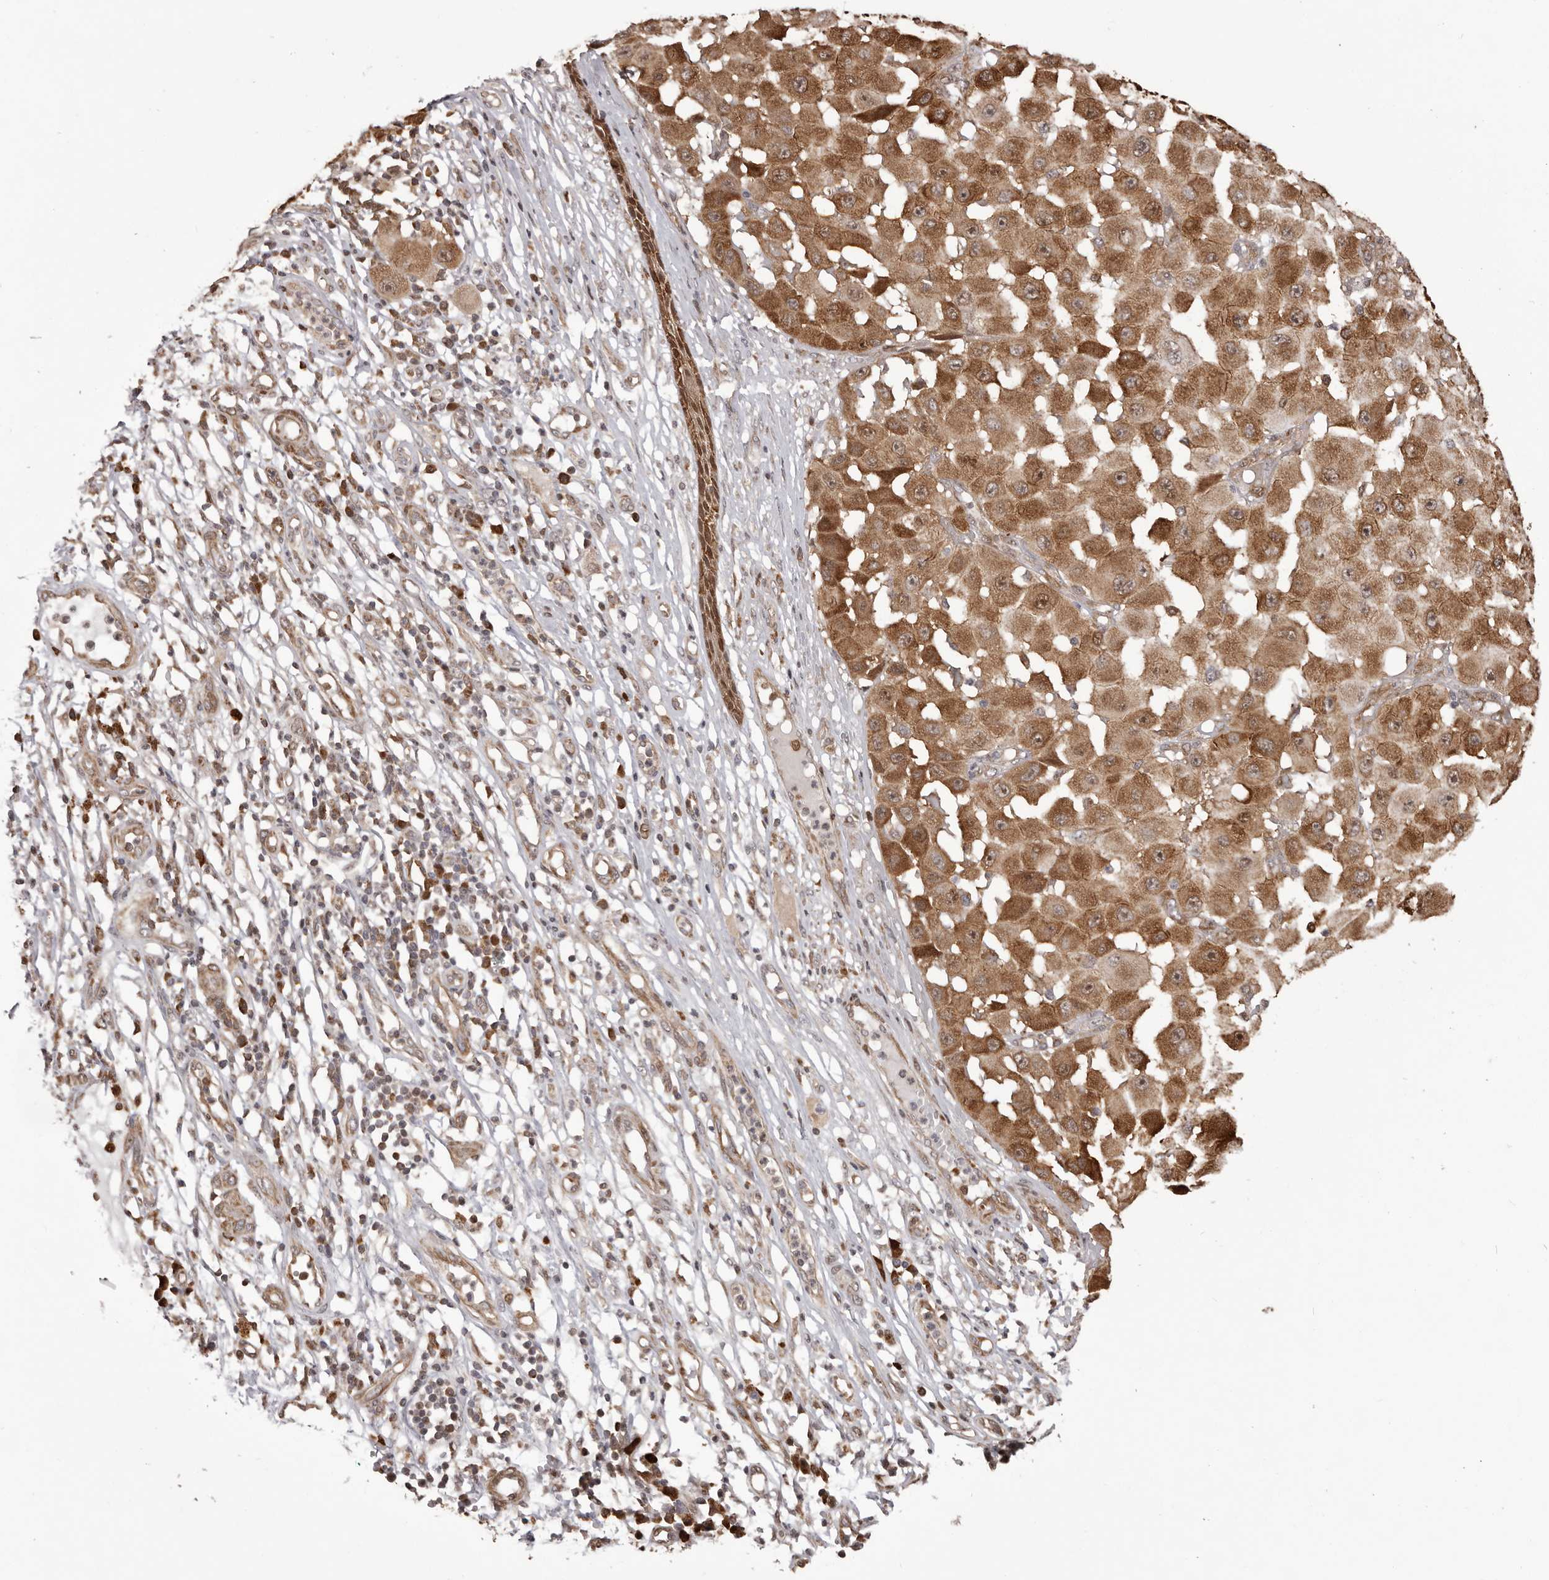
{"staining": {"intensity": "moderate", "quantity": ">75%", "location": "cytoplasmic/membranous"}, "tissue": "melanoma", "cell_type": "Tumor cells", "image_type": "cancer", "snomed": [{"axis": "morphology", "description": "Malignant melanoma, NOS"}, {"axis": "topography", "description": "Skin"}], "caption": "Approximately >75% of tumor cells in melanoma demonstrate moderate cytoplasmic/membranous protein positivity as visualized by brown immunohistochemical staining.", "gene": "GFOD1", "patient": {"sex": "female", "age": 81}}